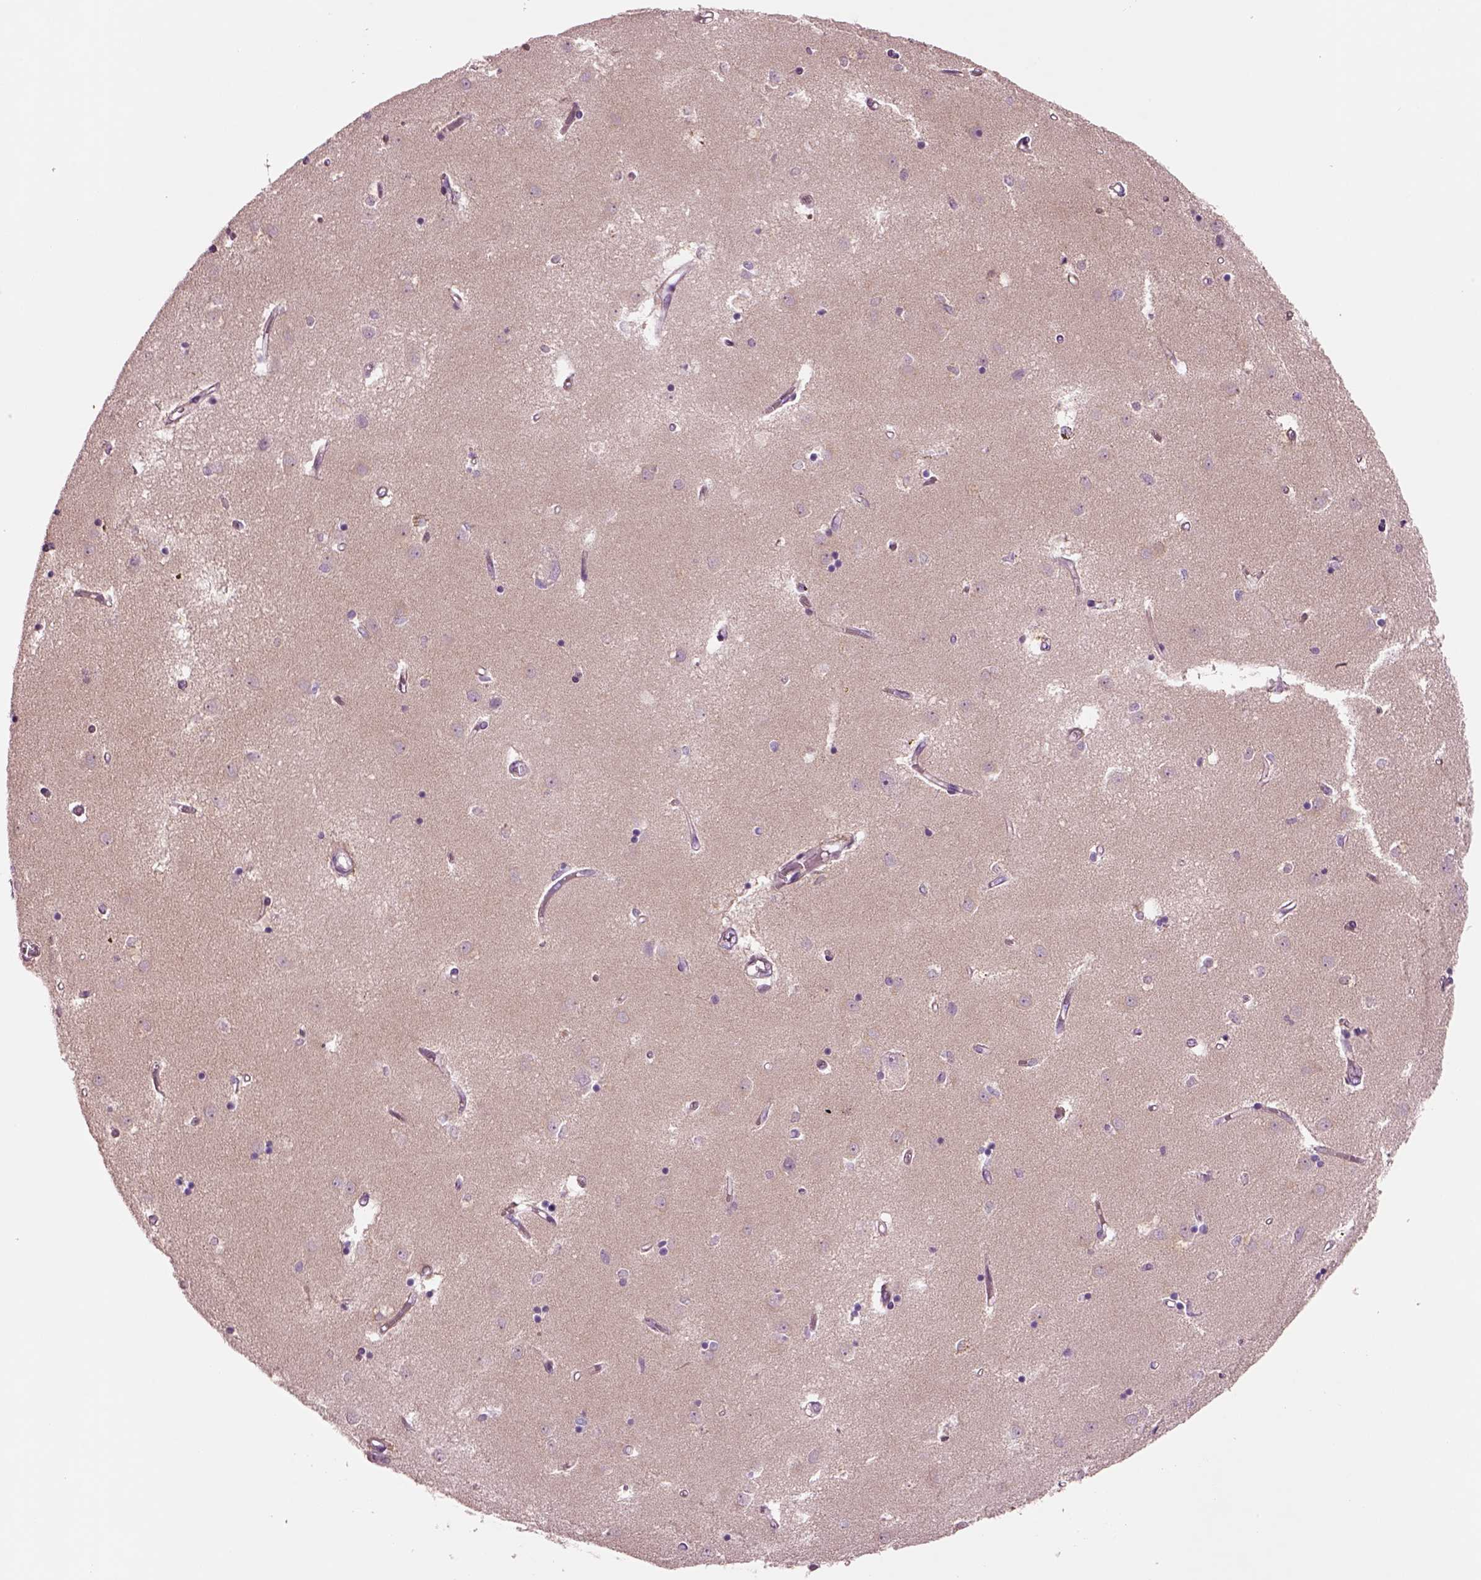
{"staining": {"intensity": "negative", "quantity": "none", "location": "none"}, "tissue": "caudate", "cell_type": "Glial cells", "image_type": "normal", "snomed": [{"axis": "morphology", "description": "Normal tissue, NOS"}, {"axis": "topography", "description": "Lateral ventricle wall"}], "caption": "Immunohistochemistry (IHC) micrograph of unremarkable human caudate stained for a protein (brown), which demonstrates no positivity in glial cells. (Brightfield microscopy of DAB (3,3'-diaminobenzidine) immunohistochemistry (IHC) at high magnification).", "gene": "PLPP7", "patient": {"sex": "male", "age": 54}}